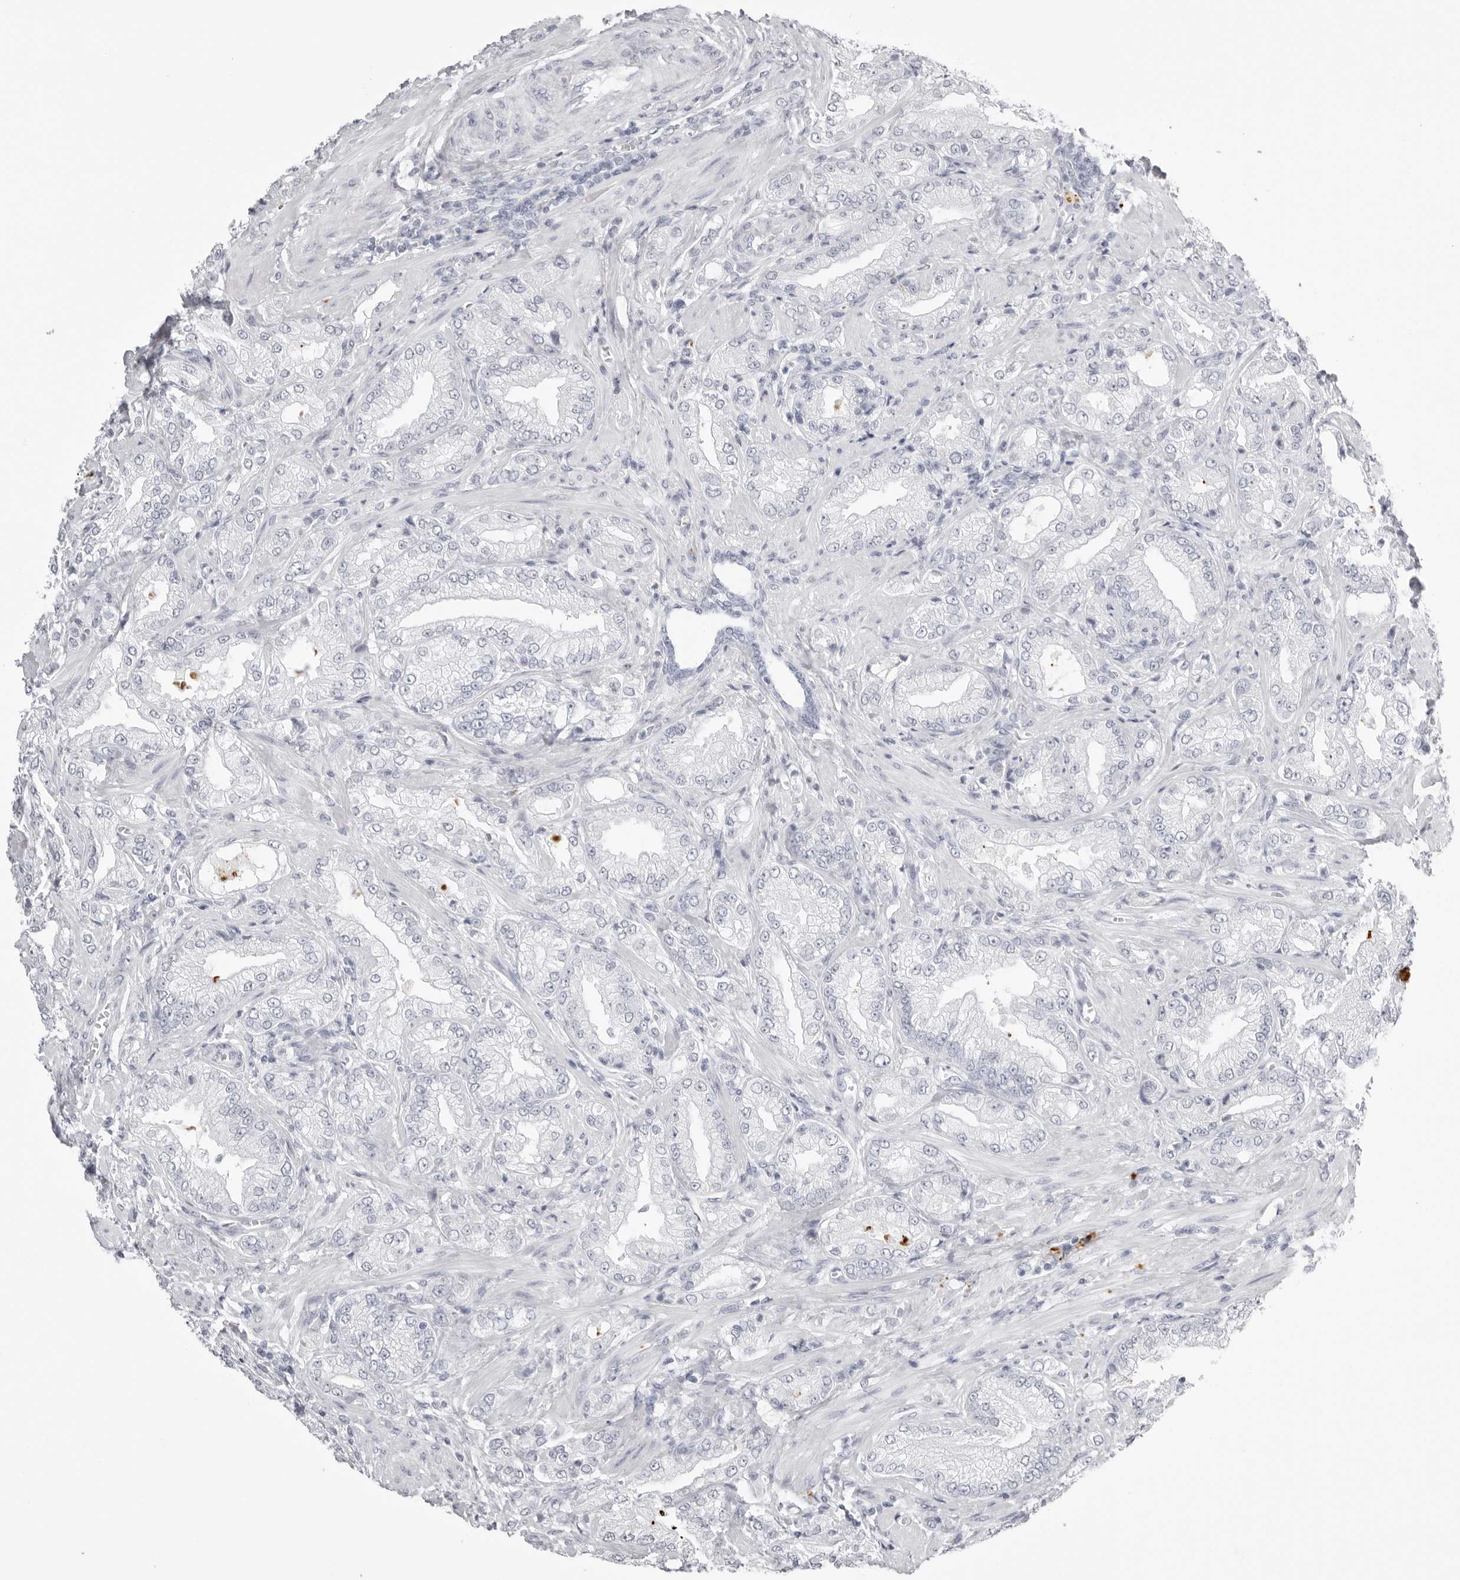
{"staining": {"intensity": "negative", "quantity": "none", "location": "none"}, "tissue": "prostate cancer", "cell_type": "Tumor cells", "image_type": "cancer", "snomed": [{"axis": "morphology", "description": "Adenocarcinoma, Low grade"}, {"axis": "topography", "description": "Prostate"}], "caption": "This is an immunohistochemistry histopathology image of prostate cancer. There is no expression in tumor cells.", "gene": "KLK9", "patient": {"sex": "male", "age": 62}}